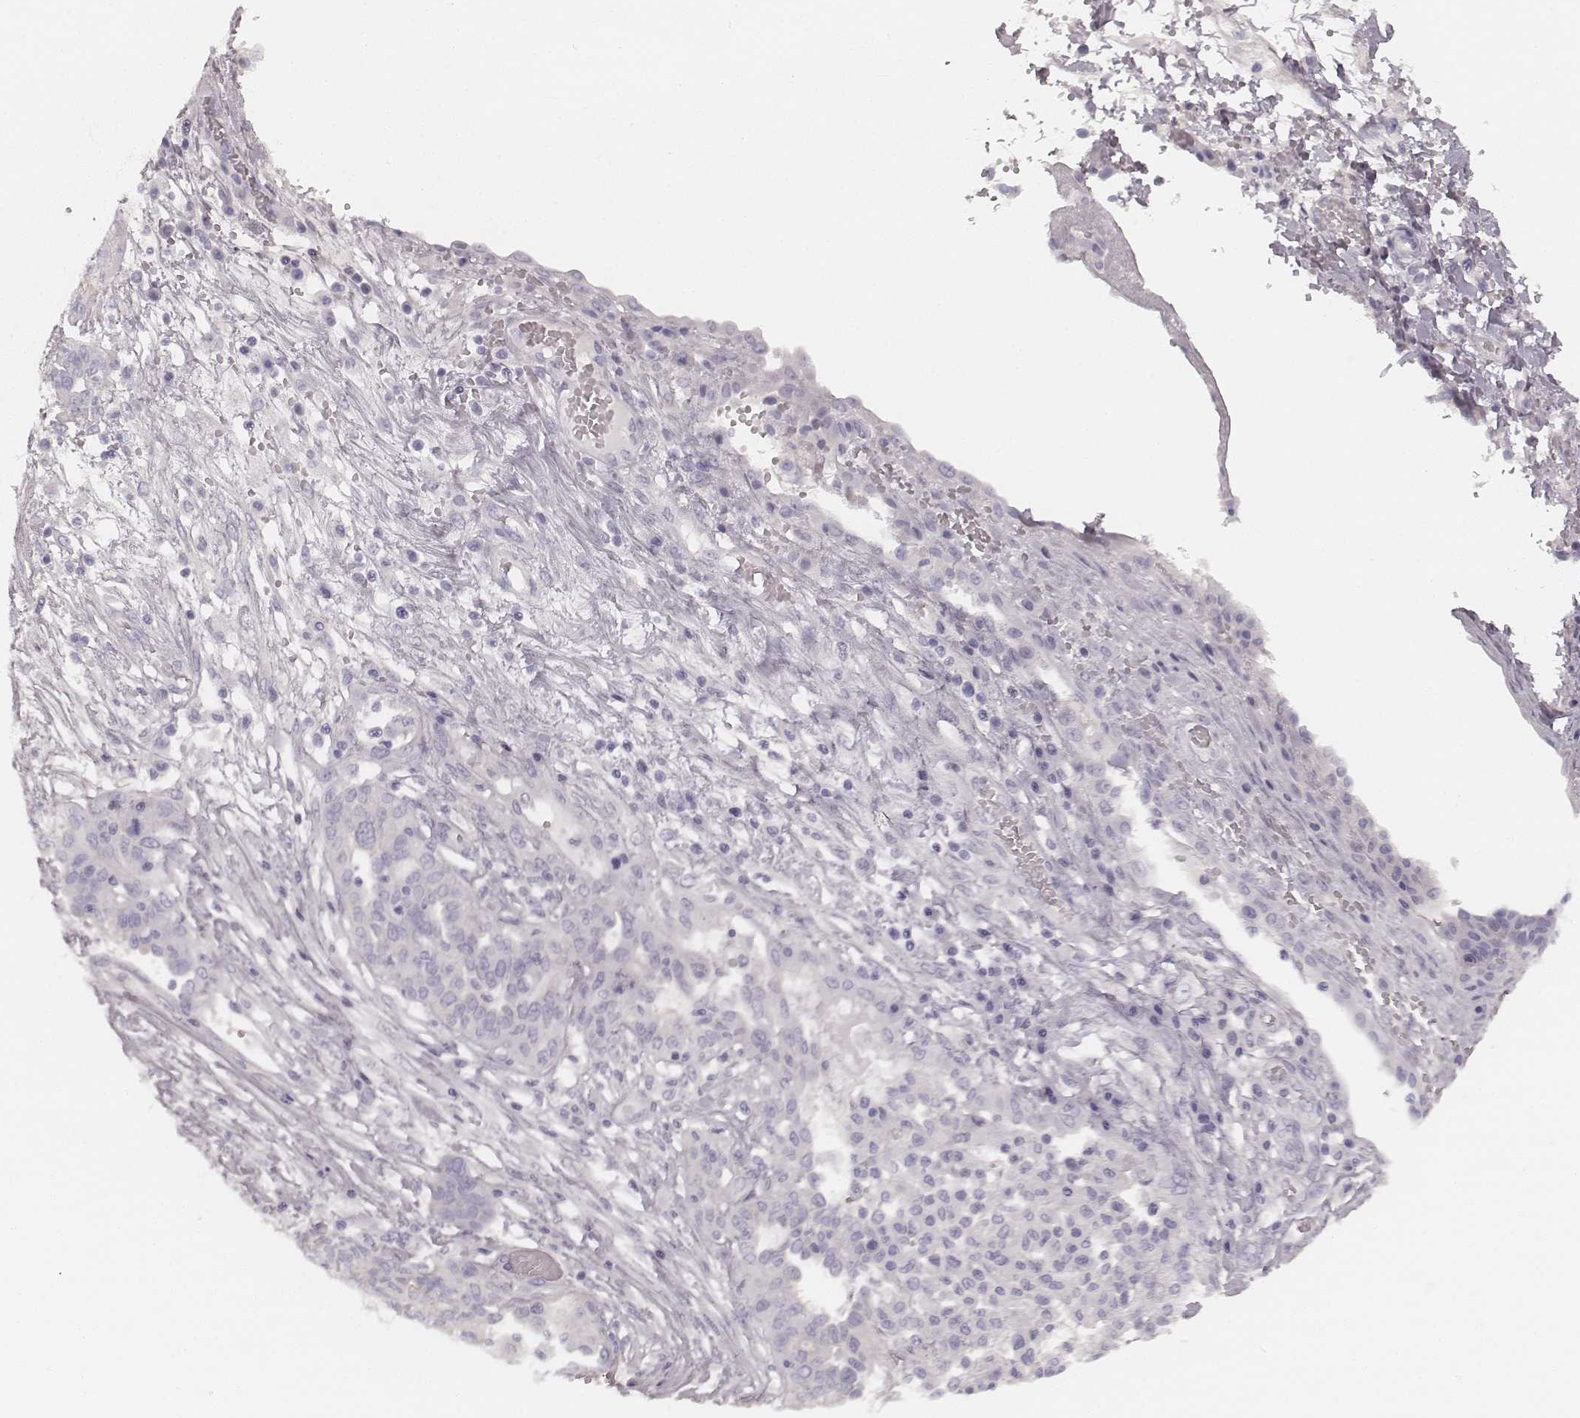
{"staining": {"intensity": "negative", "quantity": "none", "location": "none"}, "tissue": "ovarian cancer", "cell_type": "Tumor cells", "image_type": "cancer", "snomed": [{"axis": "morphology", "description": "Cystadenocarcinoma, serous, NOS"}, {"axis": "topography", "description": "Ovary"}], "caption": "DAB (3,3'-diaminobenzidine) immunohistochemical staining of ovarian cancer (serous cystadenocarcinoma) displays no significant expression in tumor cells. (DAB immunohistochemistry, high magnification).", "gene": "HNF4G", "patient": {"sex": "female", "age": 67}}